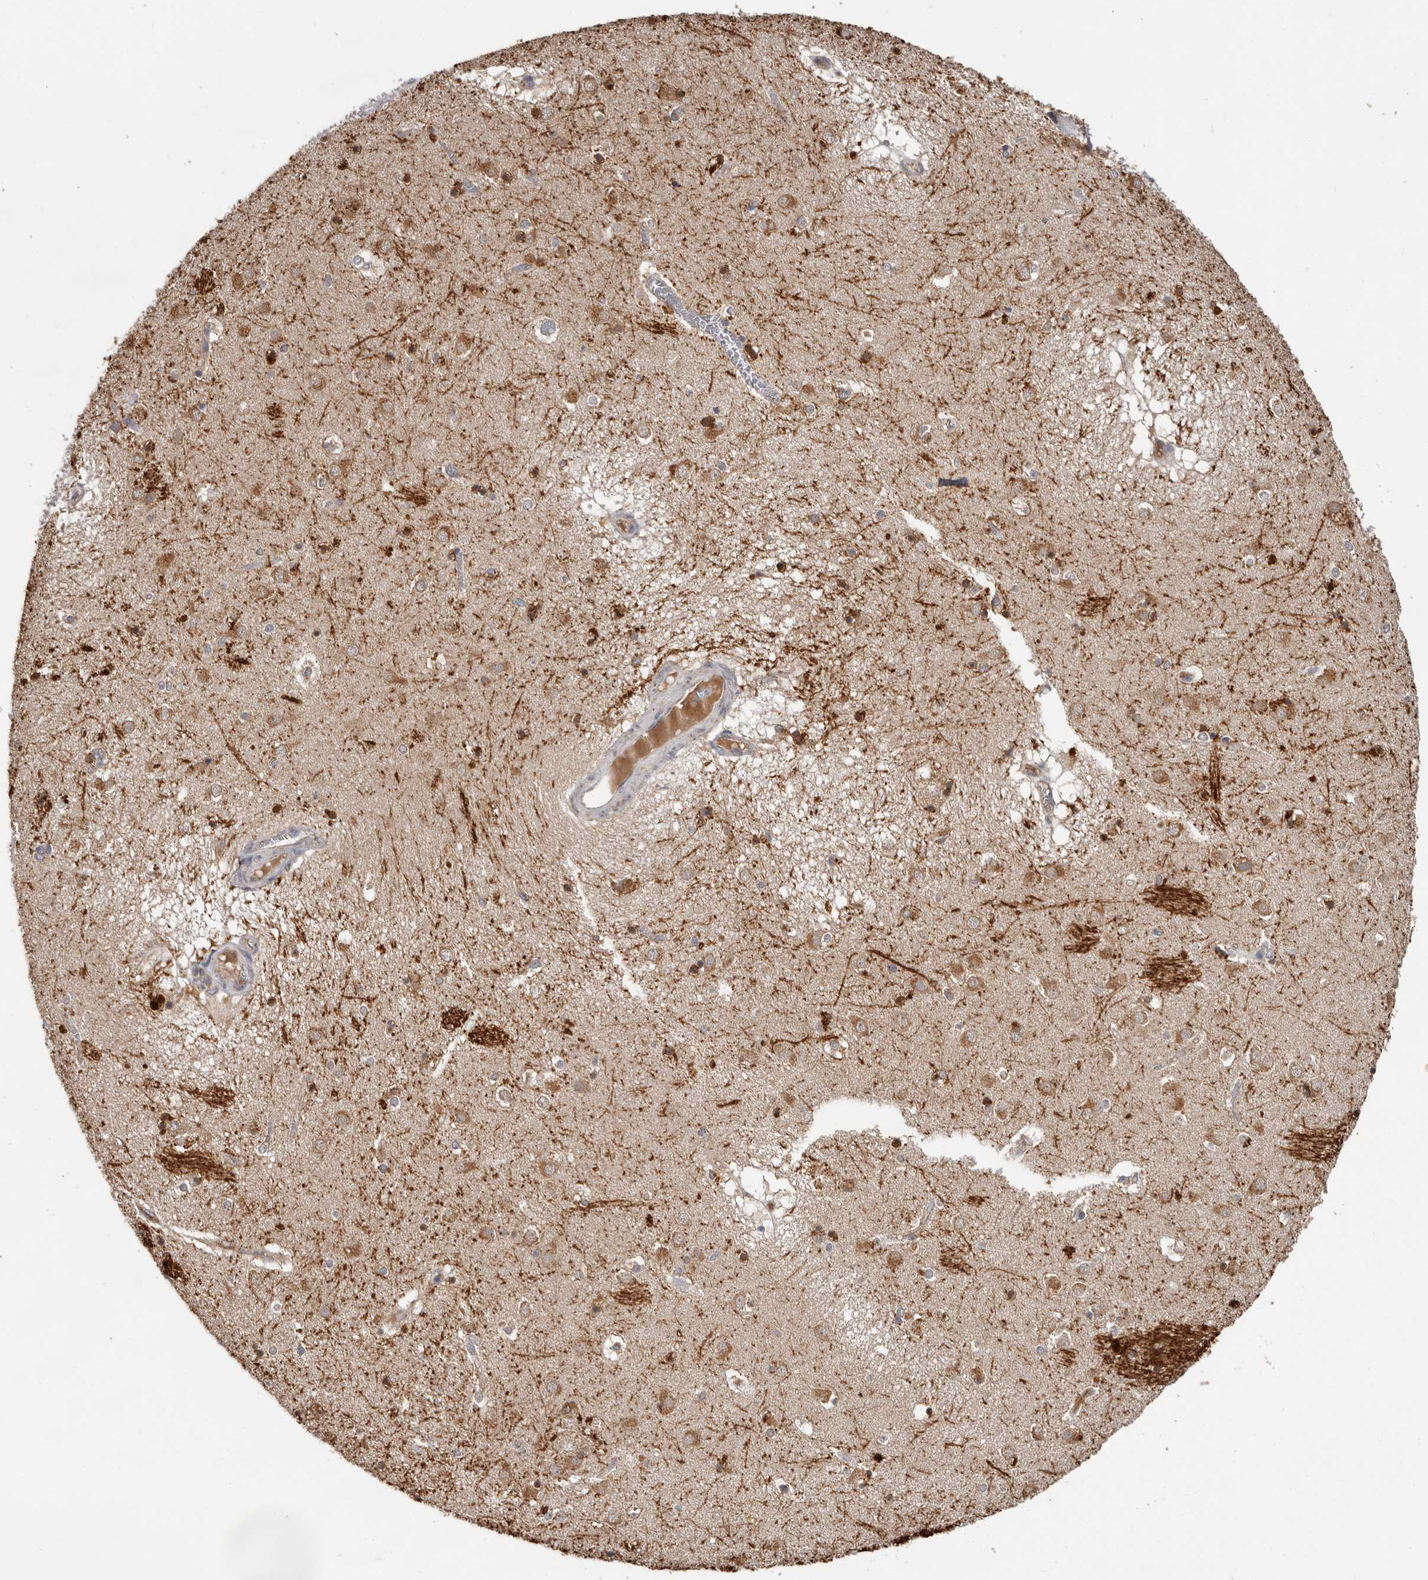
{"staining": {"intensity": "moderate", "quantity": ">75%", "location": "cytoplasmic/membranous"}, "tissue": "caudate", "cell_type": "Glial cells", "image_type": "normal", "snomed": [{"axis": "morphology", "description": "Normal tissue, NOS"}, {"axis": "topography", "description": "Lateral ventricle wall"}], "caption": "This micrograph reveals immunohistochemistry staining of normal human caudate, with medium moderate cytoplasmic/membranous expression in approximately >75% of glial cells.", "gene": "MTF1", "patient": {"sex": "male", "age": 70}}